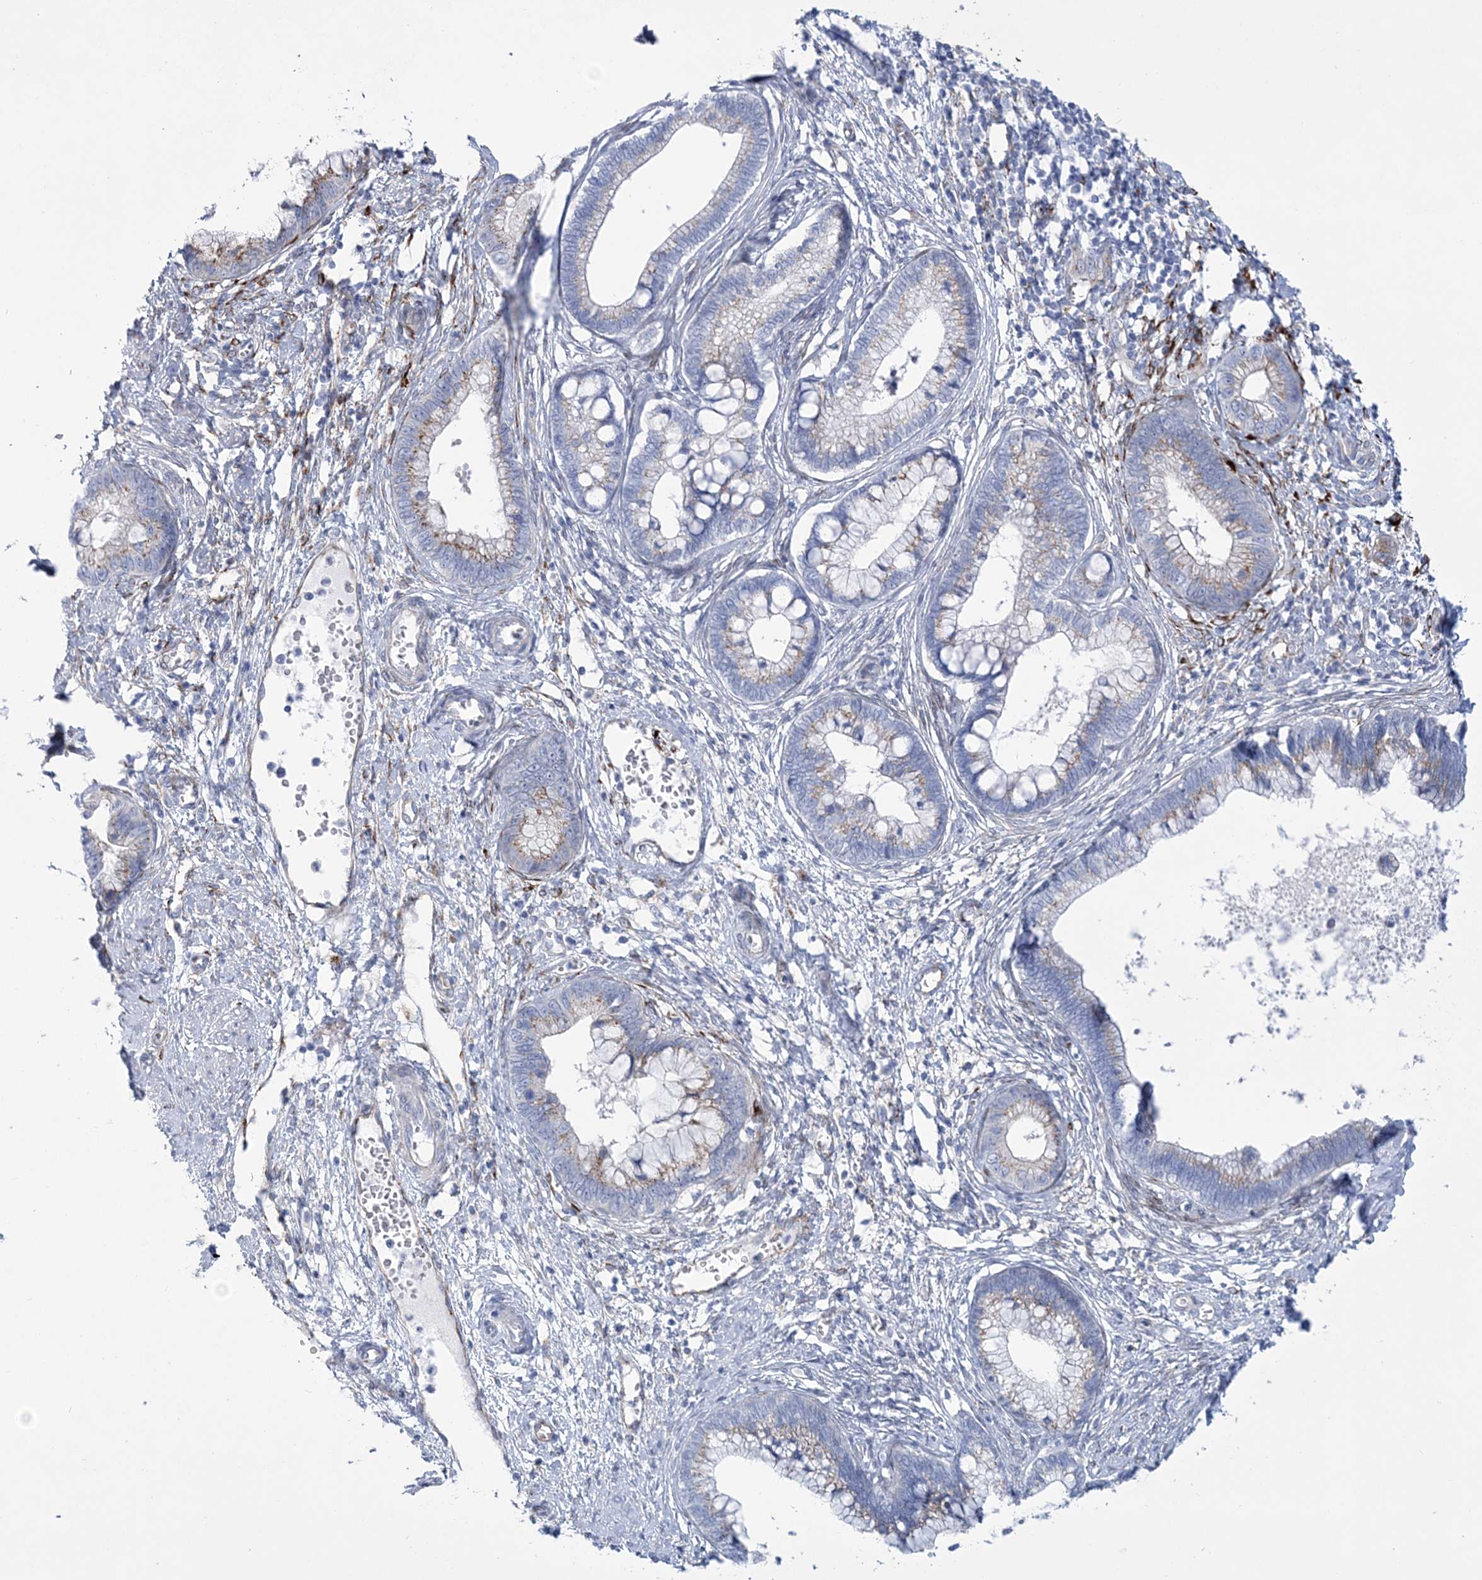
{"staining": {"intensity": "moderate", "quantity": "25%-75%", "location": "cytoplasmic/membranous"}, "tissue": "cervical cancer", "cell_type": "Tumor cells", "image_type": "cancer", "snomed": [{"axis": "morphology", "description": "Adenocarcinoma, NOS"}, {"axis": "topography", "description": "Cervix"}], "caption": "Cervical adenocarcinoma stained with a brown dye shows moderate cytoplasmic/membranous positive positivity in about 25%-75% of tumor cells.", "gene": "RAB11FIP5", "patient": {"sex": "female", "age": 44}}